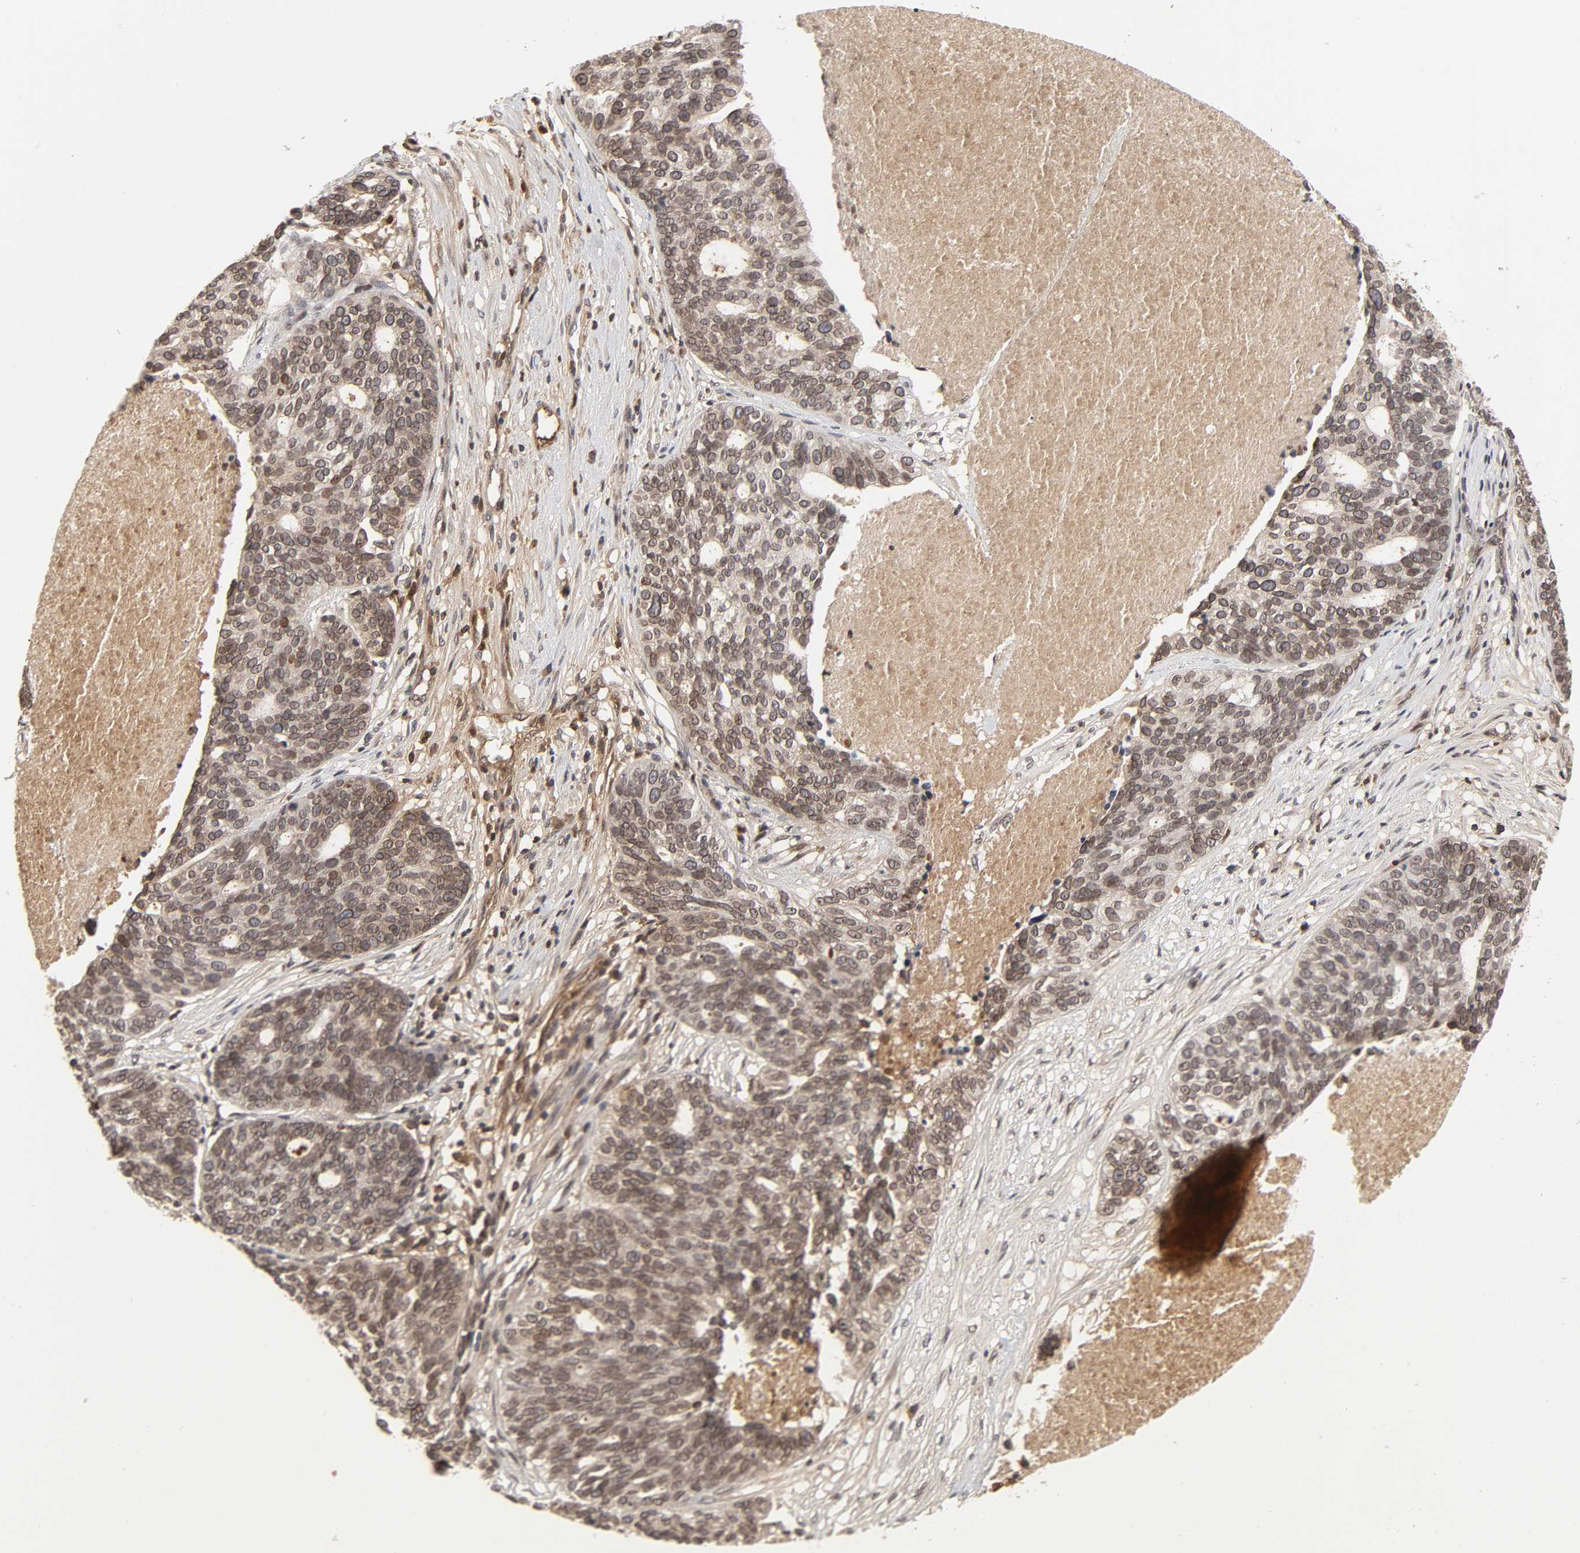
{"staining": {"intensity": "moderate", "quantity": ">75%", "location": "cytoplasmic/membranous,nuclear"}, "tissue": "ovarian cancer", "cell_type": "Tumor cells", "image_type": "cancer", "snomed": [{"axis": "morphology", "description": "Cystadenocarcinoma, serous, NOS"}, {"axis": "topography", "description": "Ovary"}], "caption": "Moderate cytoplasmic/membranous and nuclear expression is identified in approximately >75% of tumor cells in serous cystadenocarcinoma (ovarian).", "gene": "CPN2", "patient": {"sex": "female", "age": 59}}